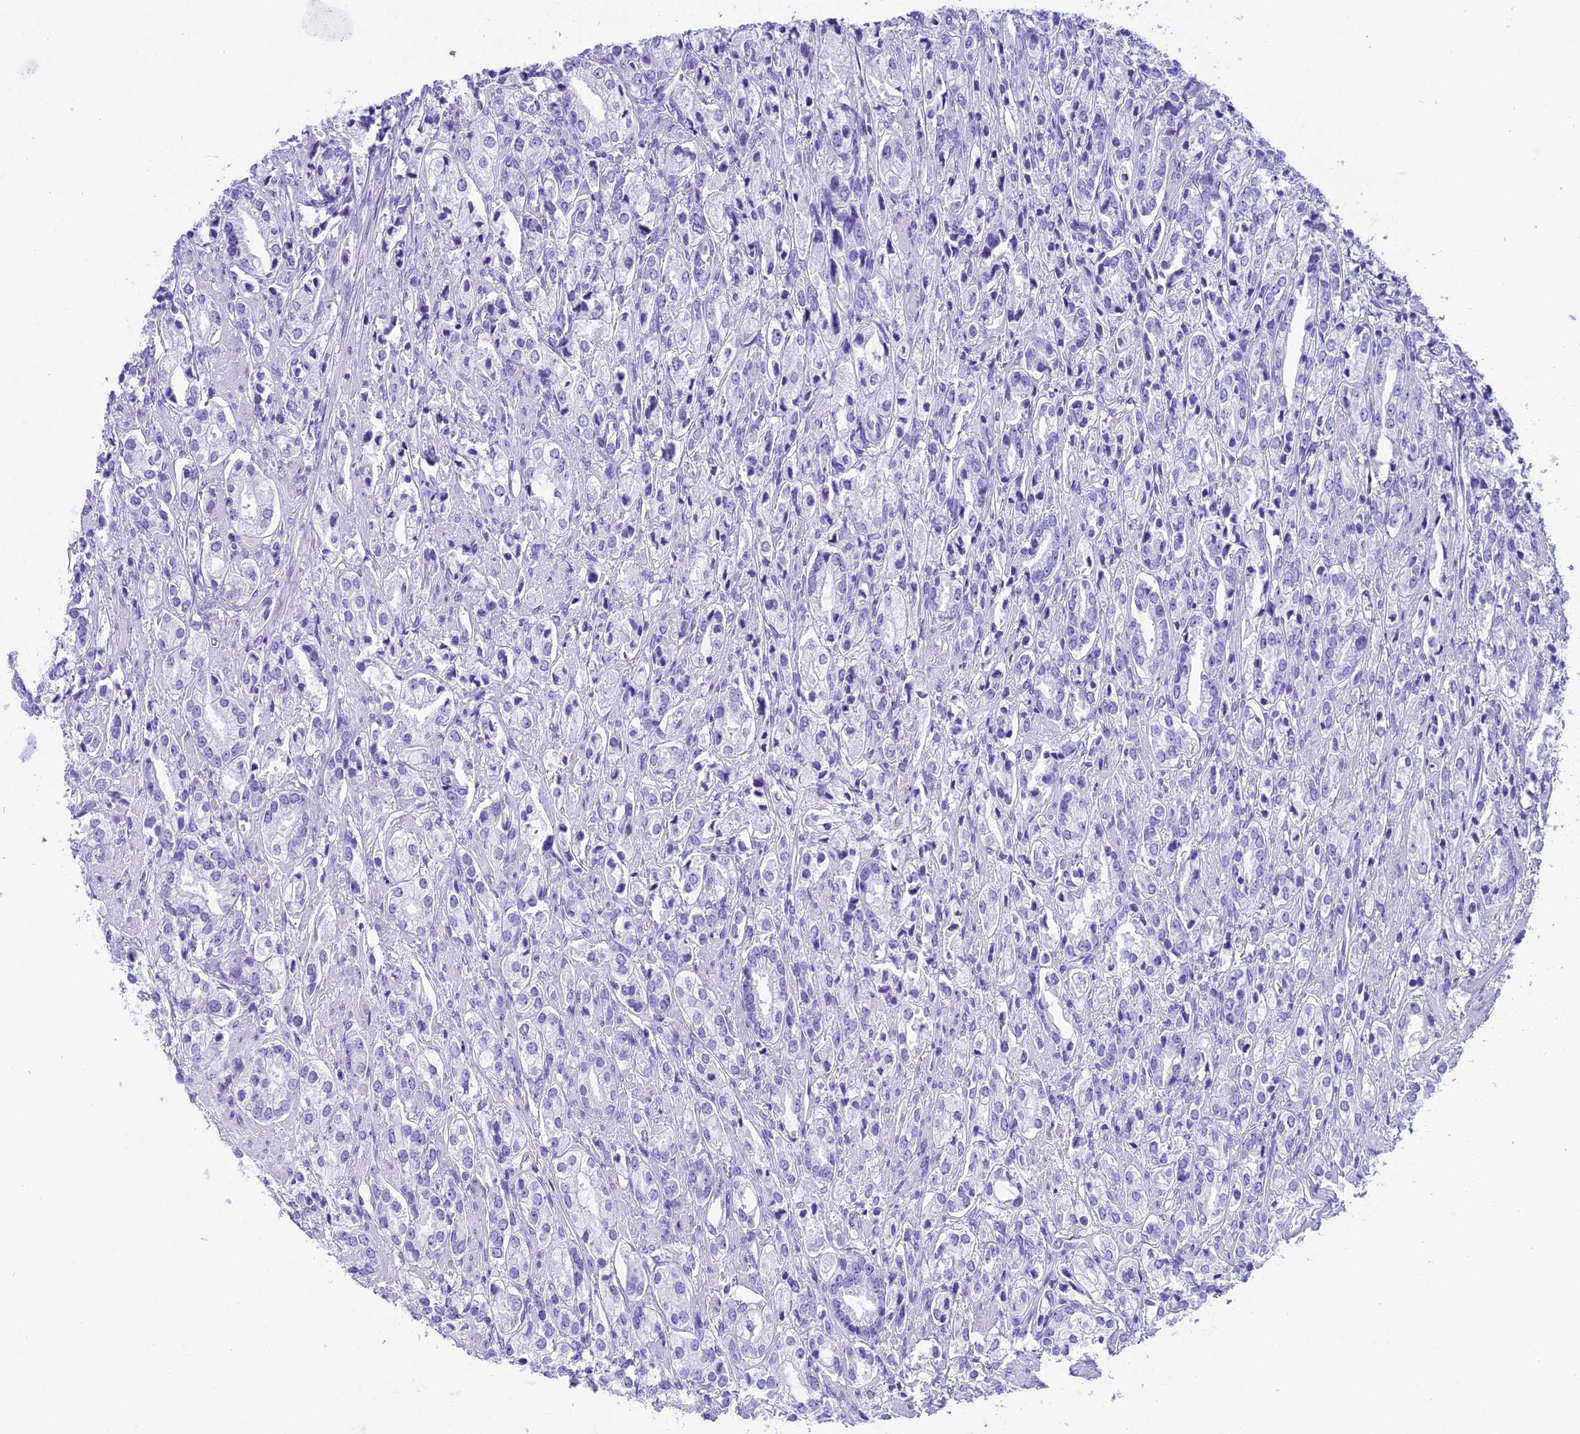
{"staining": {"intensity": "negative", "quantity": "none", "location": "none"}, "tissue": "prostate cancer", "cell_type": "Tumor cells", "image_type": "cancer", "snomed": [{"axis": "morphology", "description": "Adenocarcinoma, High grade"}, {"axis": "topography", "description": "Prostate"}], "caption": "An IHC micrograph of prostate adenocarcinoma (high-grade) is shown. There is no staining in tumor cells of prostate adenocarcinoma (high-grade).", "gene": "KCTD14", "patient": {"sex": "male", "age": 50}}